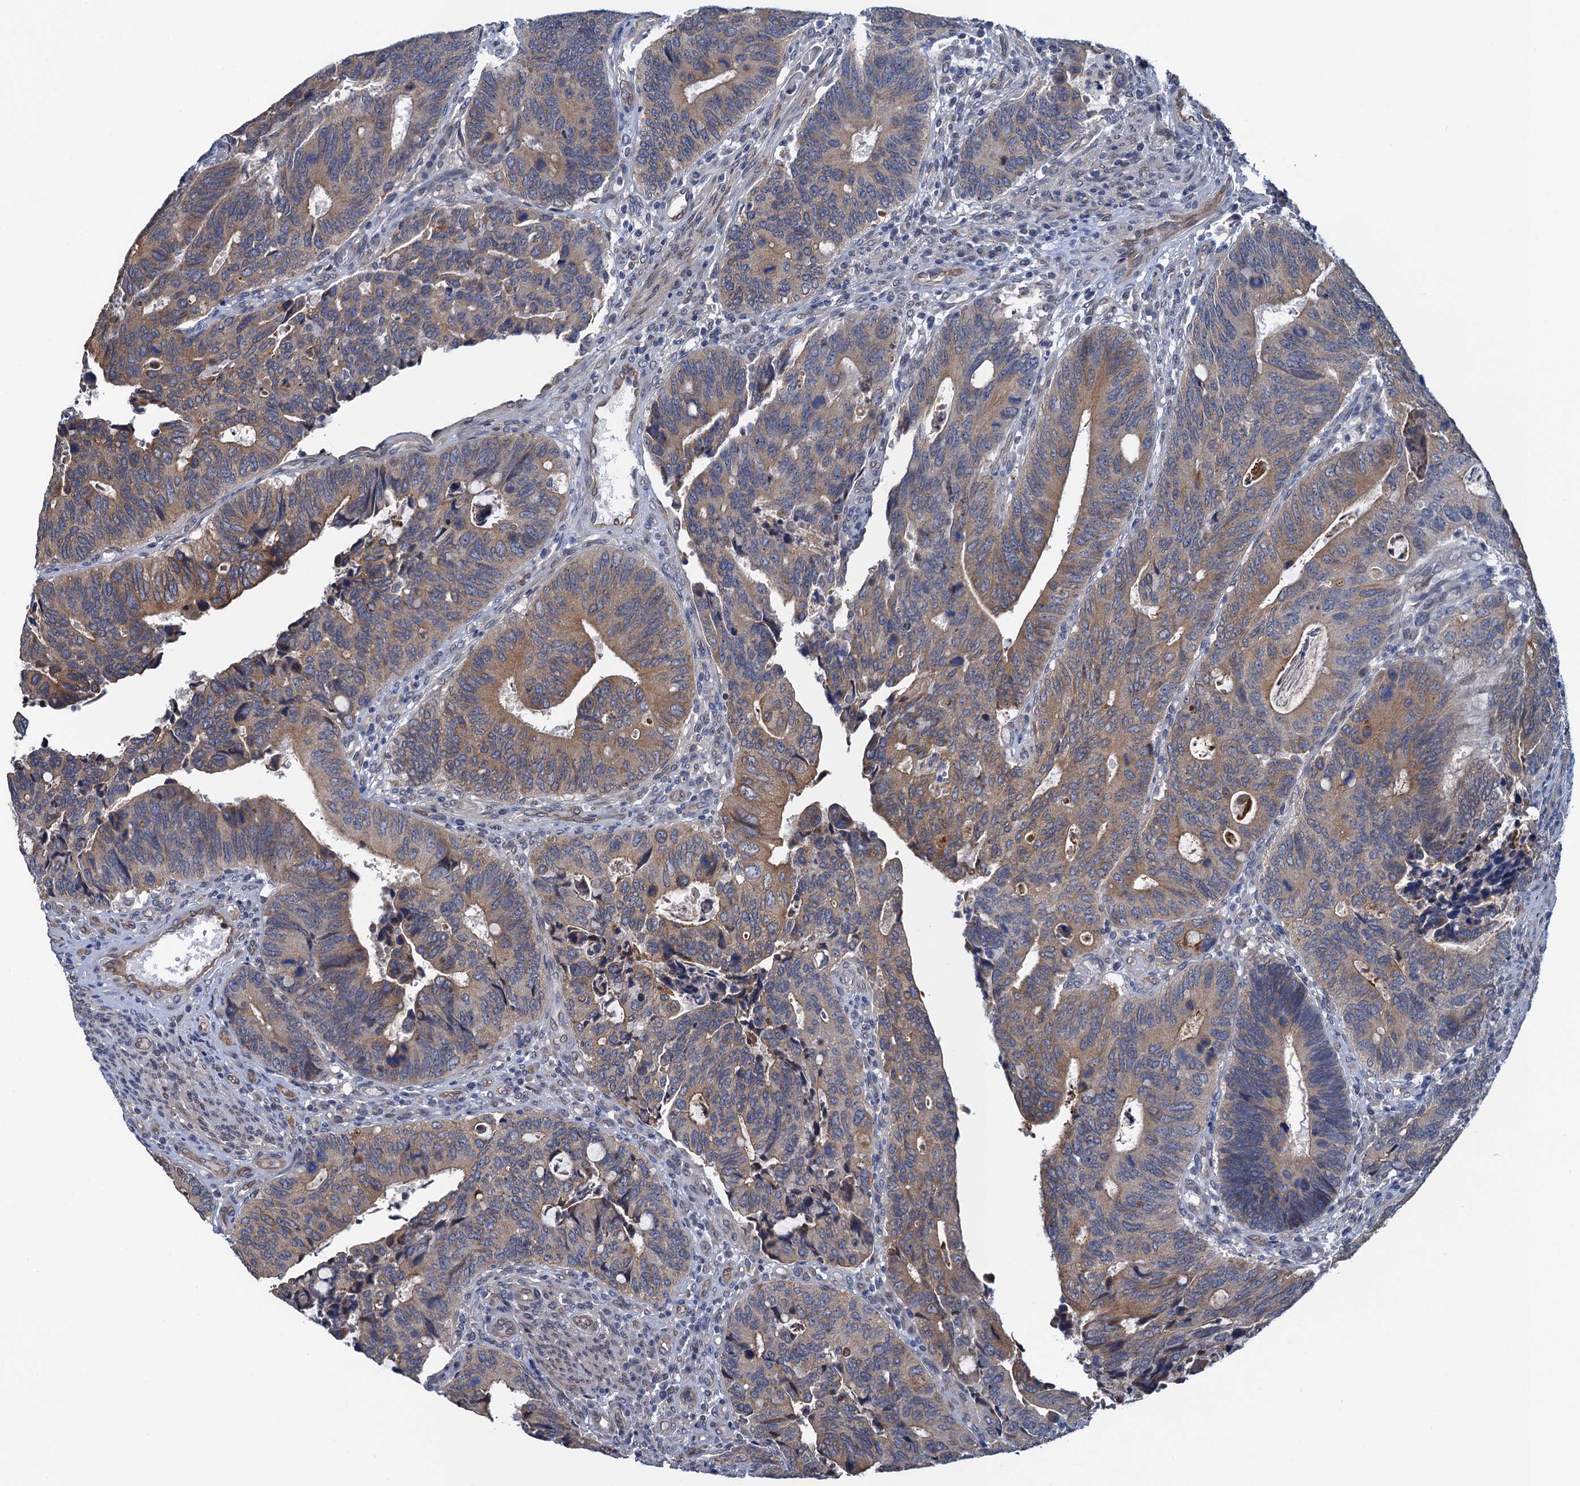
{"staining": {"intensity": "moderate", "quantity": "25%-75%", "location": "cytoplasmic/membranous"}, "tissue": "colorectal cancer", "cell_type": "Tumor cells", "image_type": "cancer", "snomed": [{"axis": "morphology", "description": "Adenocarcinoma, NOS"}, {"axis": "topography", "description": "Colon"}], "caption": "Immunohistochemical staining of human colorectal adenocarcinoma exhibits moderate cytoplasmic/membranous protein expression in about 25%-75% of tumor cells. (Stains: DAB (3,3'-diaminobenzidine) in brown, nuclei in blue, Microscopy: brightfield microscopy at high magnification).", "gene": "EVX2", "patient": {"sex": "male", "age": 87}}